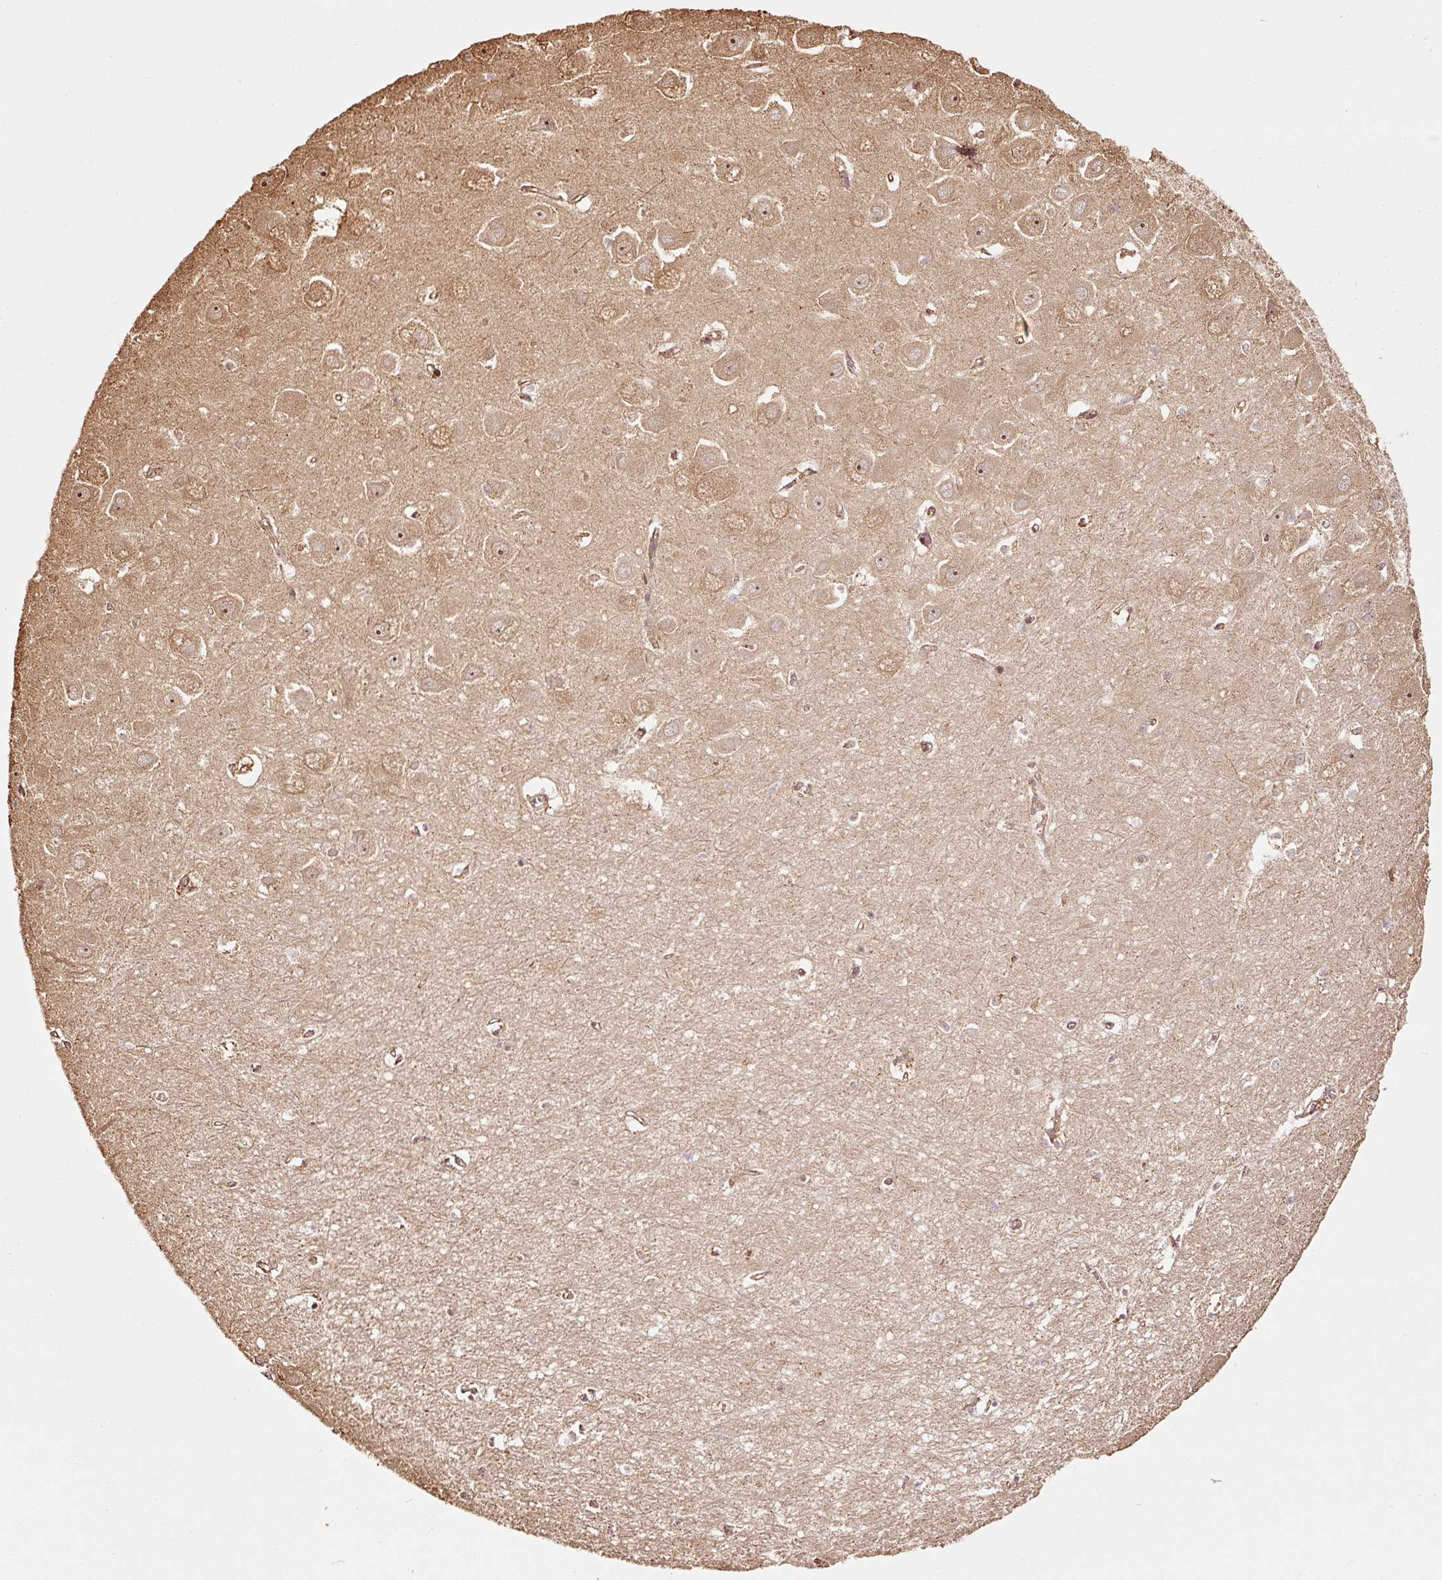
{"staining": {"intensity": "weak", "quantity": "<25%", "location": "cytoplasmic/membranous"}, "tissue": "hippocampus", "cell_type": "Glial cells", "image_type": "normal", "snomed": [{"axis": "morphology", "description": "Normal tissue, NOS"}, {"axis": "topography", "description": "Hippocampus"}], "caption": "Human hippocampus stained for a protein using IHC displays no positivity in glial cells.", "gene": "ETF1", "patient": {"sex": "female", "age": 64}}